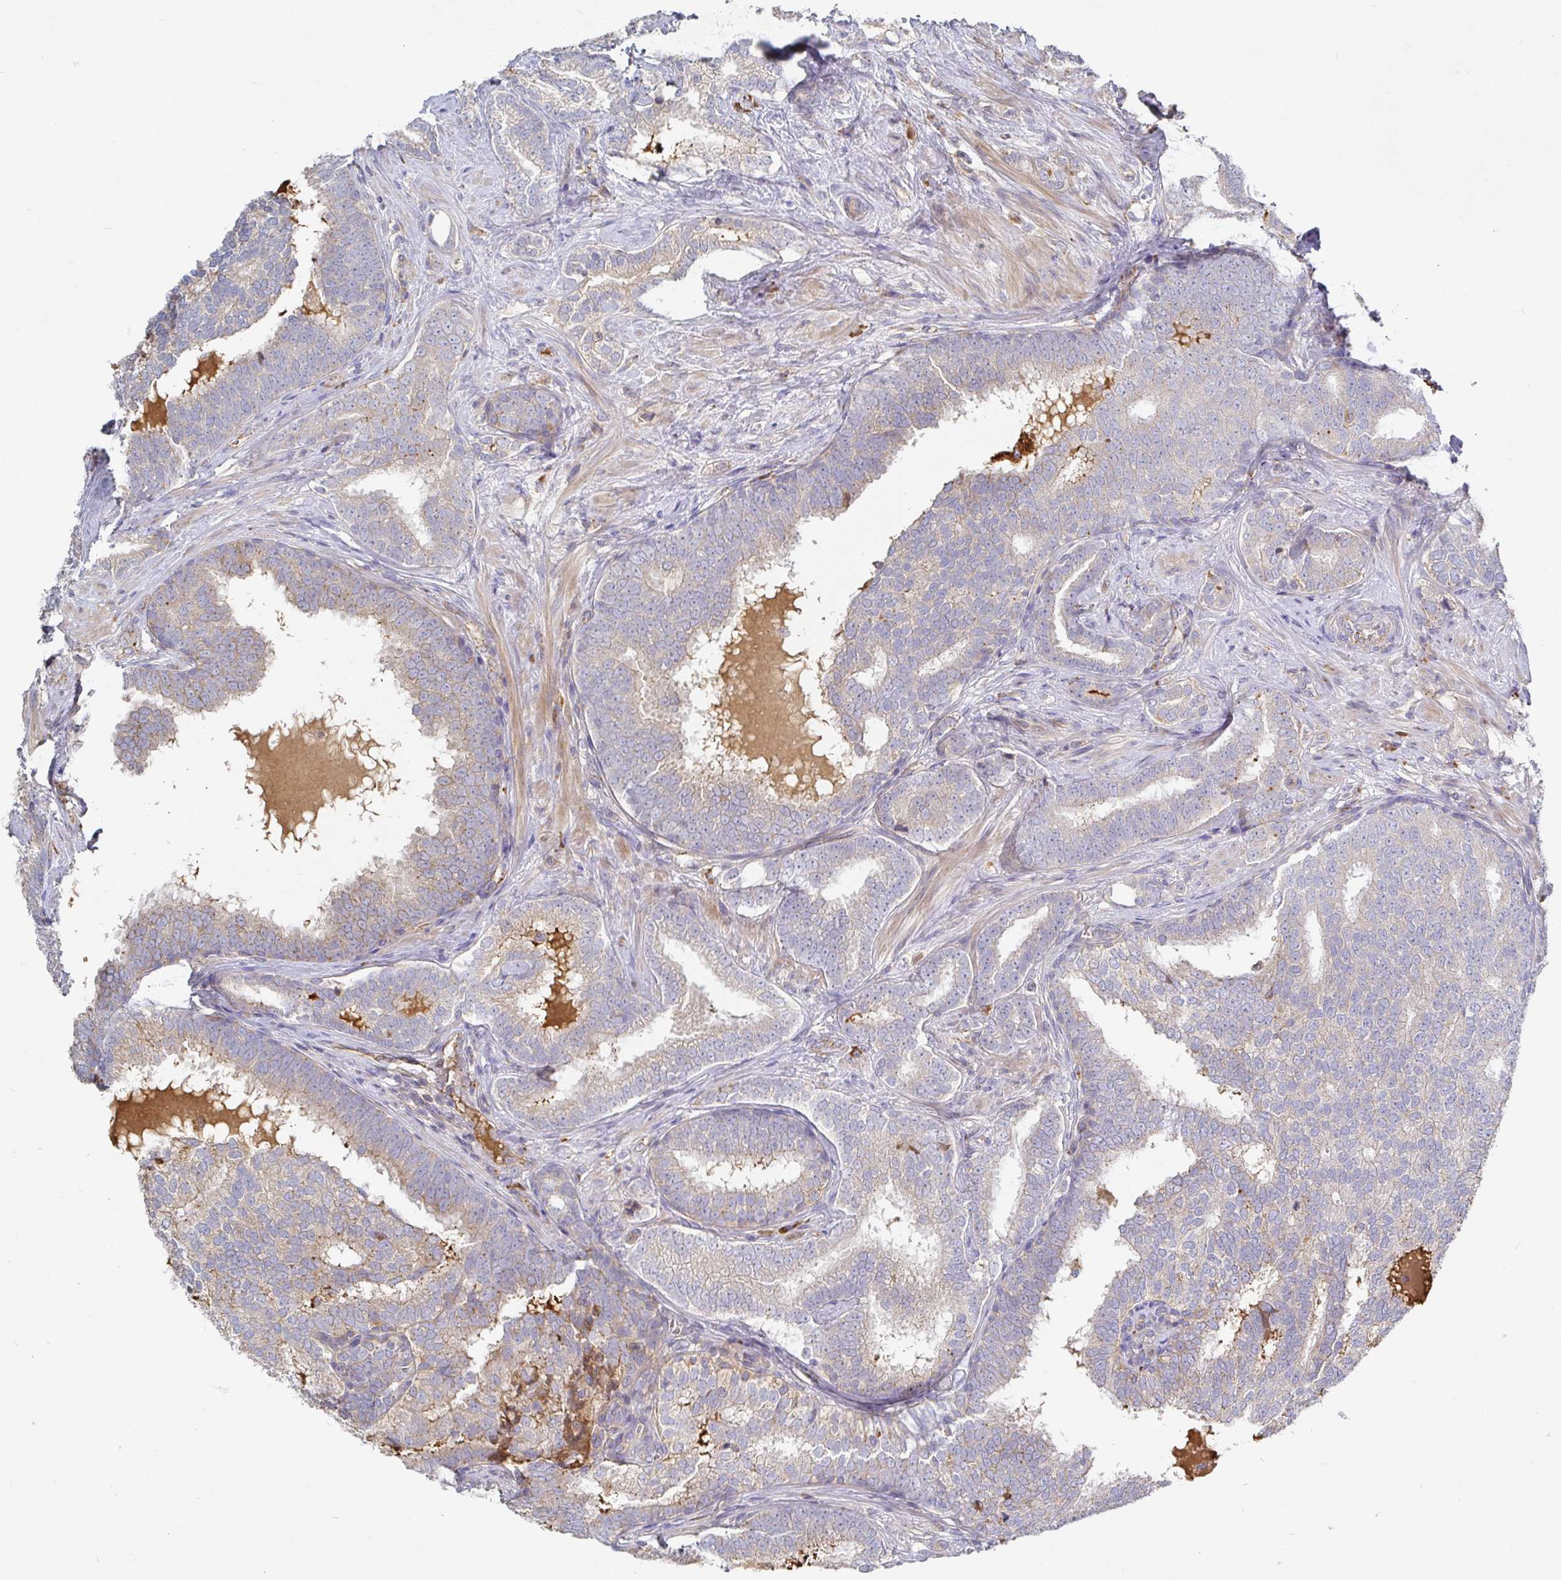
{"staining": {"intensity": "weak", "quantity": "25%-75%", "location": "cytoplasmic/membranous"}, "tissue": "prostate cancer", "cell_type": "Tumor cells", "image_type": "cancer", "snomed": [{"axis": "morphology", "description": "Adenocarcinoma, High grade"}, {"axis": "topography", "description": "Prostate"}], "caption": "Protein staining shows weak cytoplasmic/membranous expression in approximately 25%-75% of tumor cells in prostate adenocarcinoma (high-grade).", "gene": "IRAK2", "patient": {"sex": "male", "age": 72}}